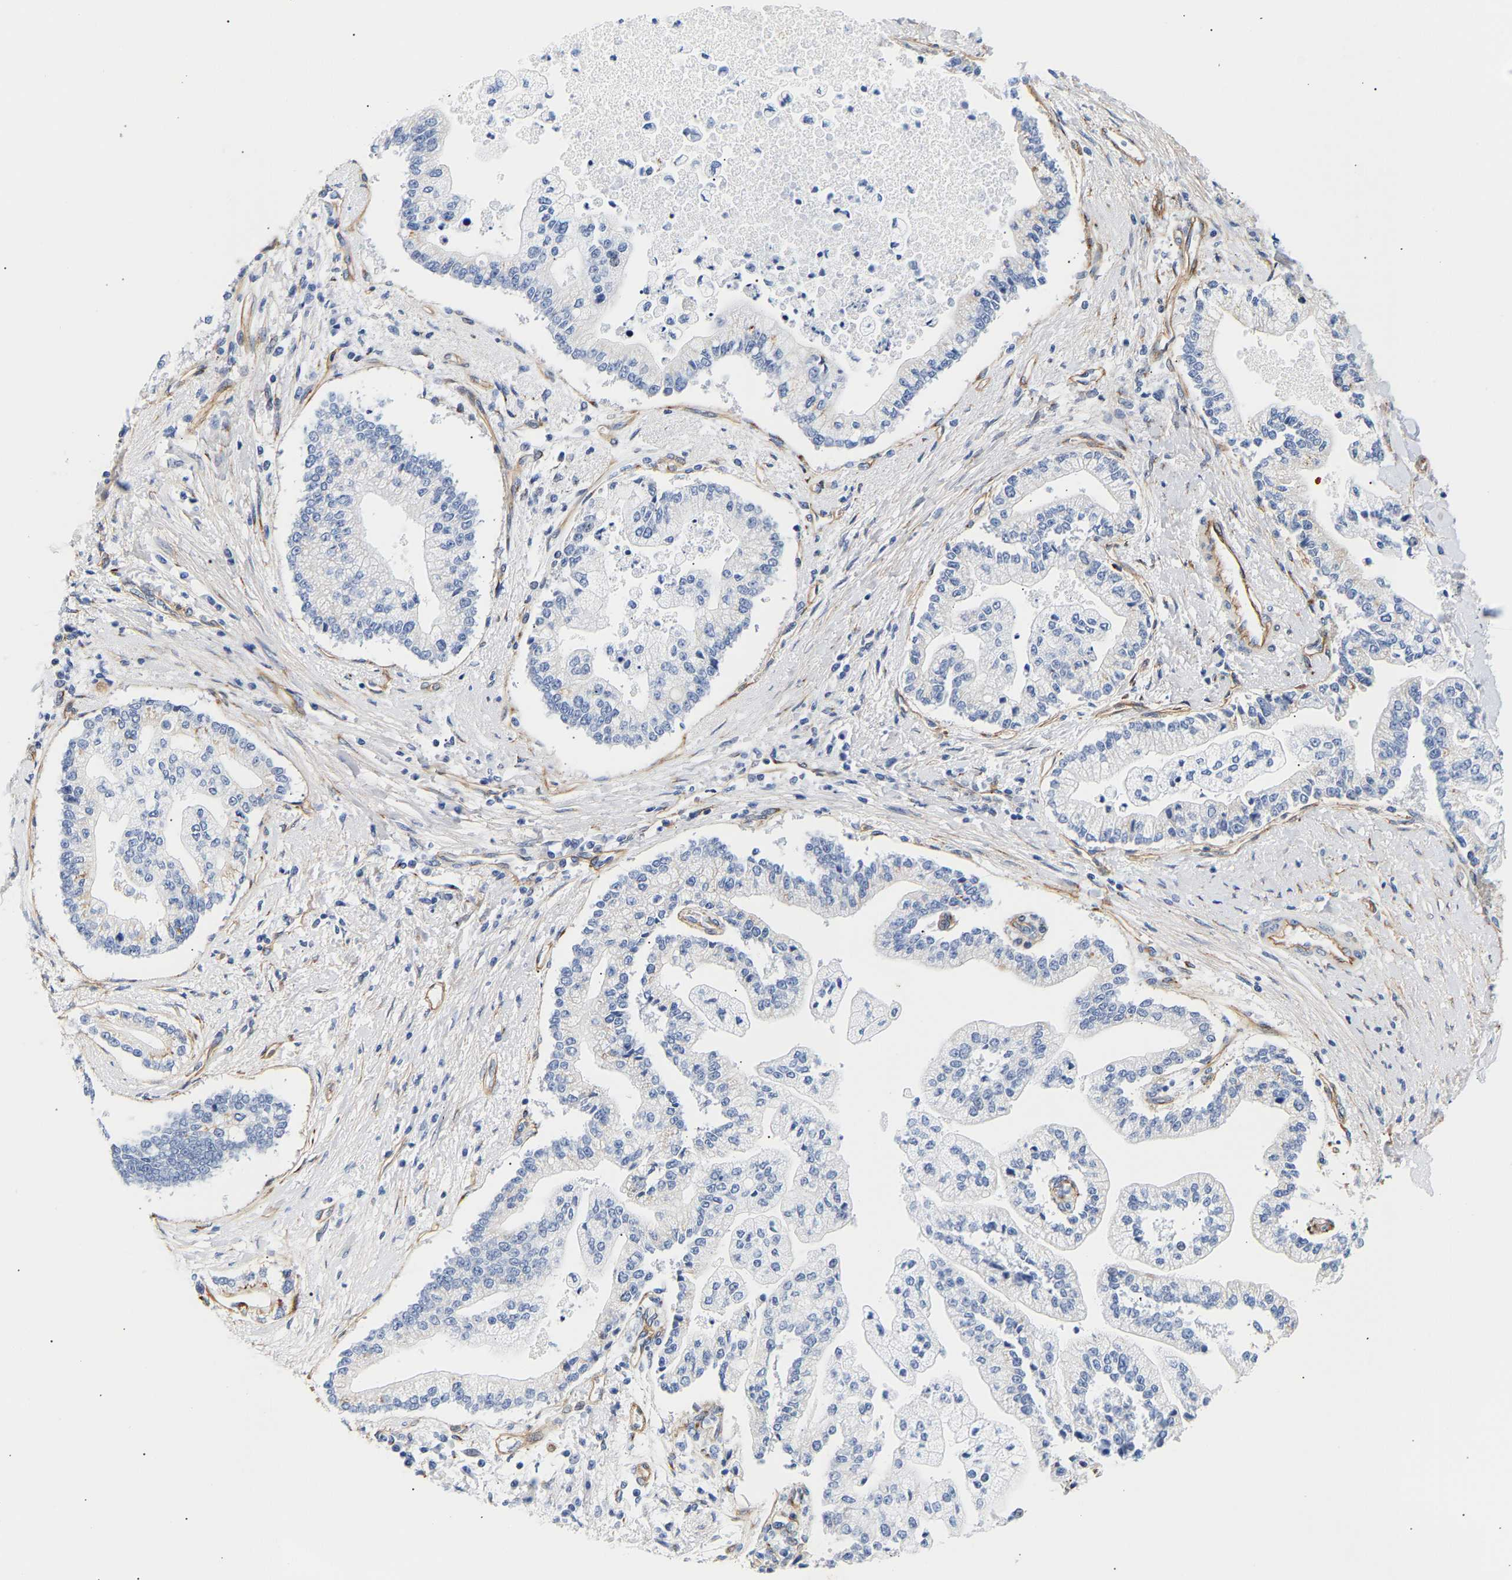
{"staining": {"intensity": "negative", "quantity": "none", "location": "none"}, "tissue": "liver cancer", "cell_type": "Tumor cells", "image_type": "cancer", "snomed": [{"axis": "morphology", "description": "Cholangiocarcinoma"}, {"axis": "topography", "description": "Liver"}], "caption": "Tumor cells show no significant expression in liver cancer (cholangiocarcinoma).", "gene": "IGFBP7", "patient": {"sex": "male", "age": 50}}